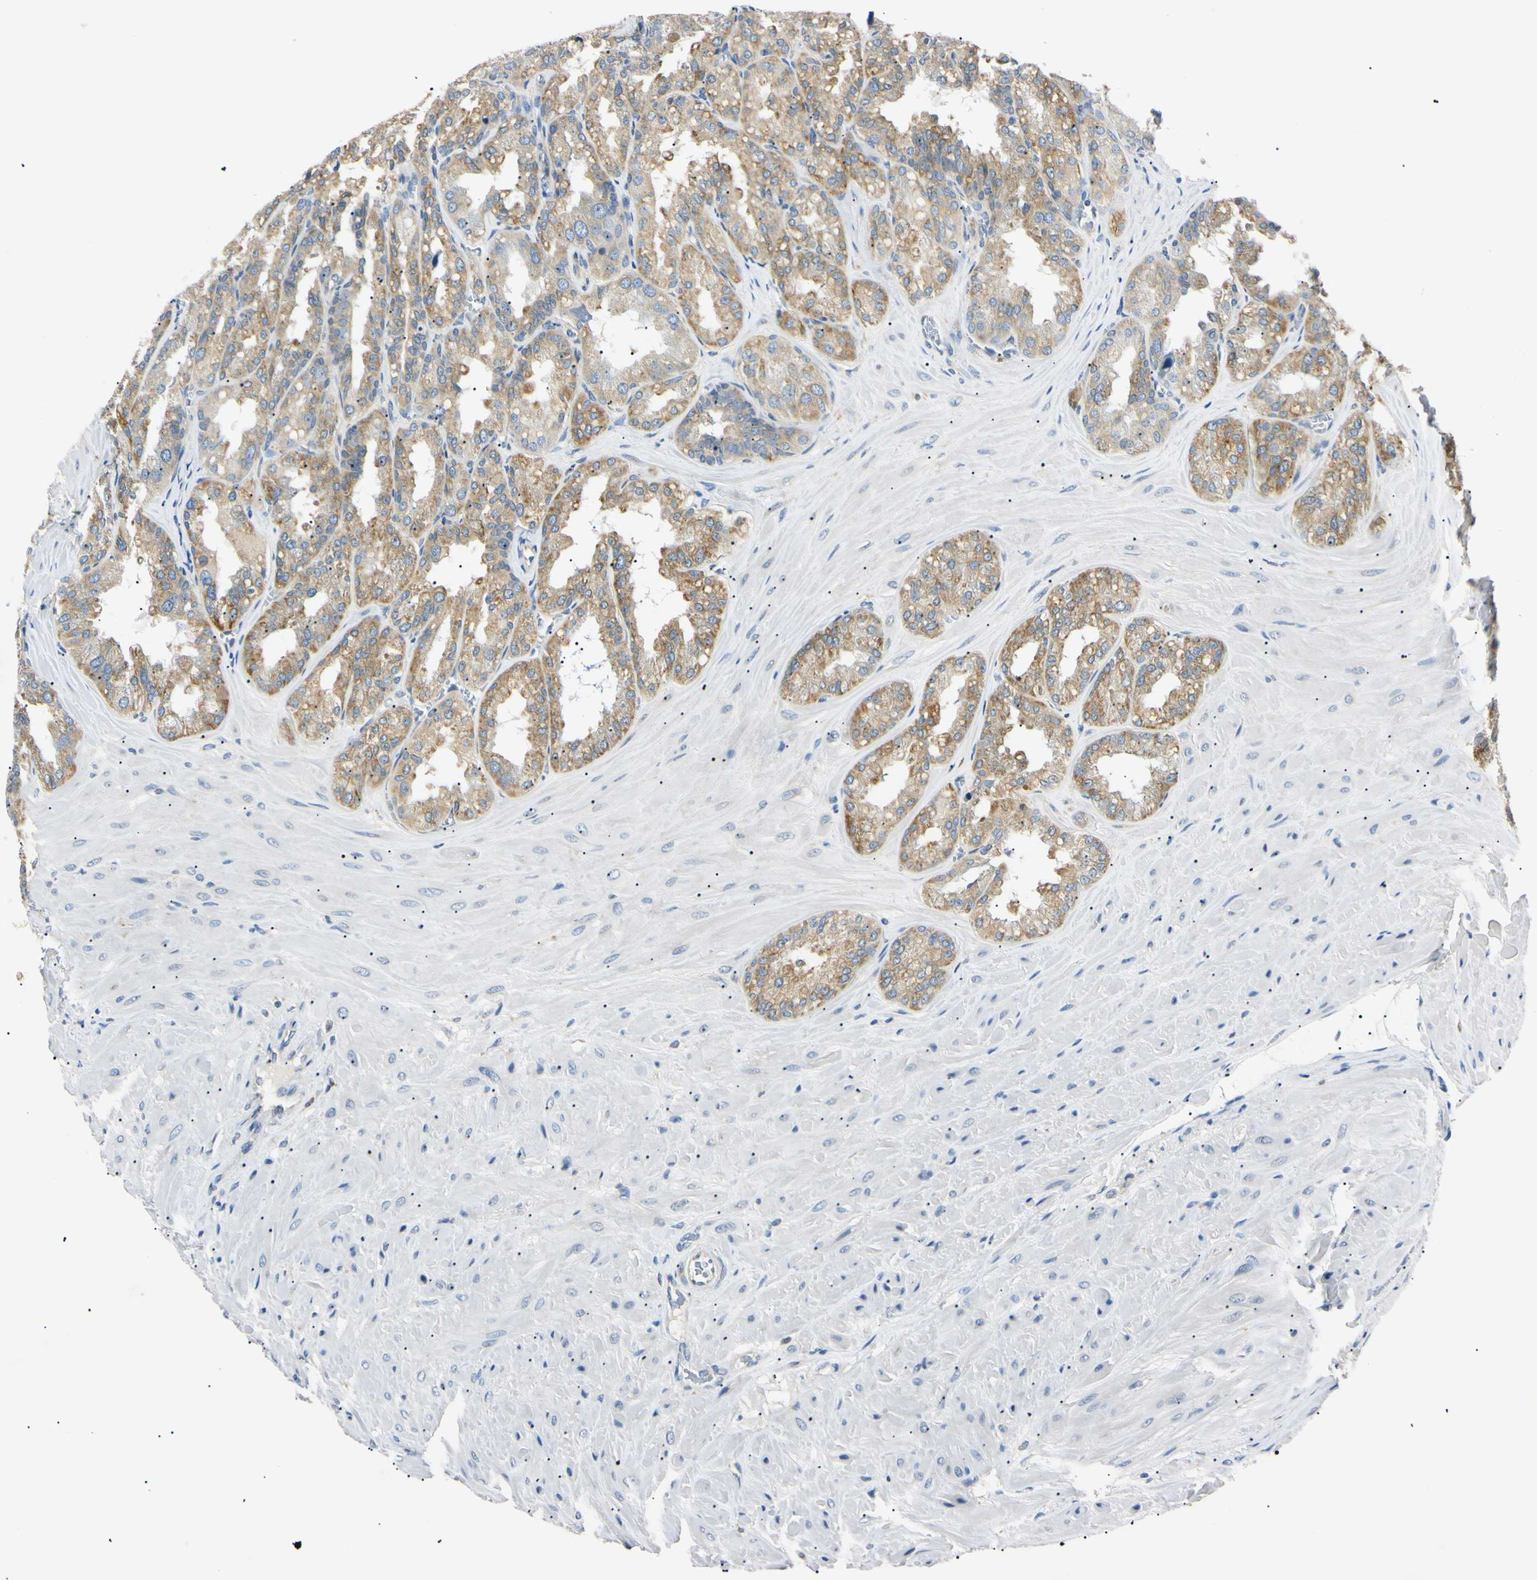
{"staining": {"intensity": "moderate", "quantity": ">75%", "location": "cytoplasmic/membranous"}, "tissue": "seminal vesicle", "cell_type": "Glandular cells", "image_type": "normal", "snomed": [{"axis": "morphology", "description": "Normal tissue, NOS"}, {"axis": "topography", "description": "Prostate"}, {"axis": "topography", "description": "Seminal veicle"}], "caption": "Immunohistochemistry (DAB (3,3'-diaminobenzidine)) staining of unremarkable human seminal vesicle reveals moderate cytoplasmic/membranous protein positivity in approximately >75% of glandular cells.", "gene": "DNAJB12", "patient": {"sex": "male", "age": 51}}